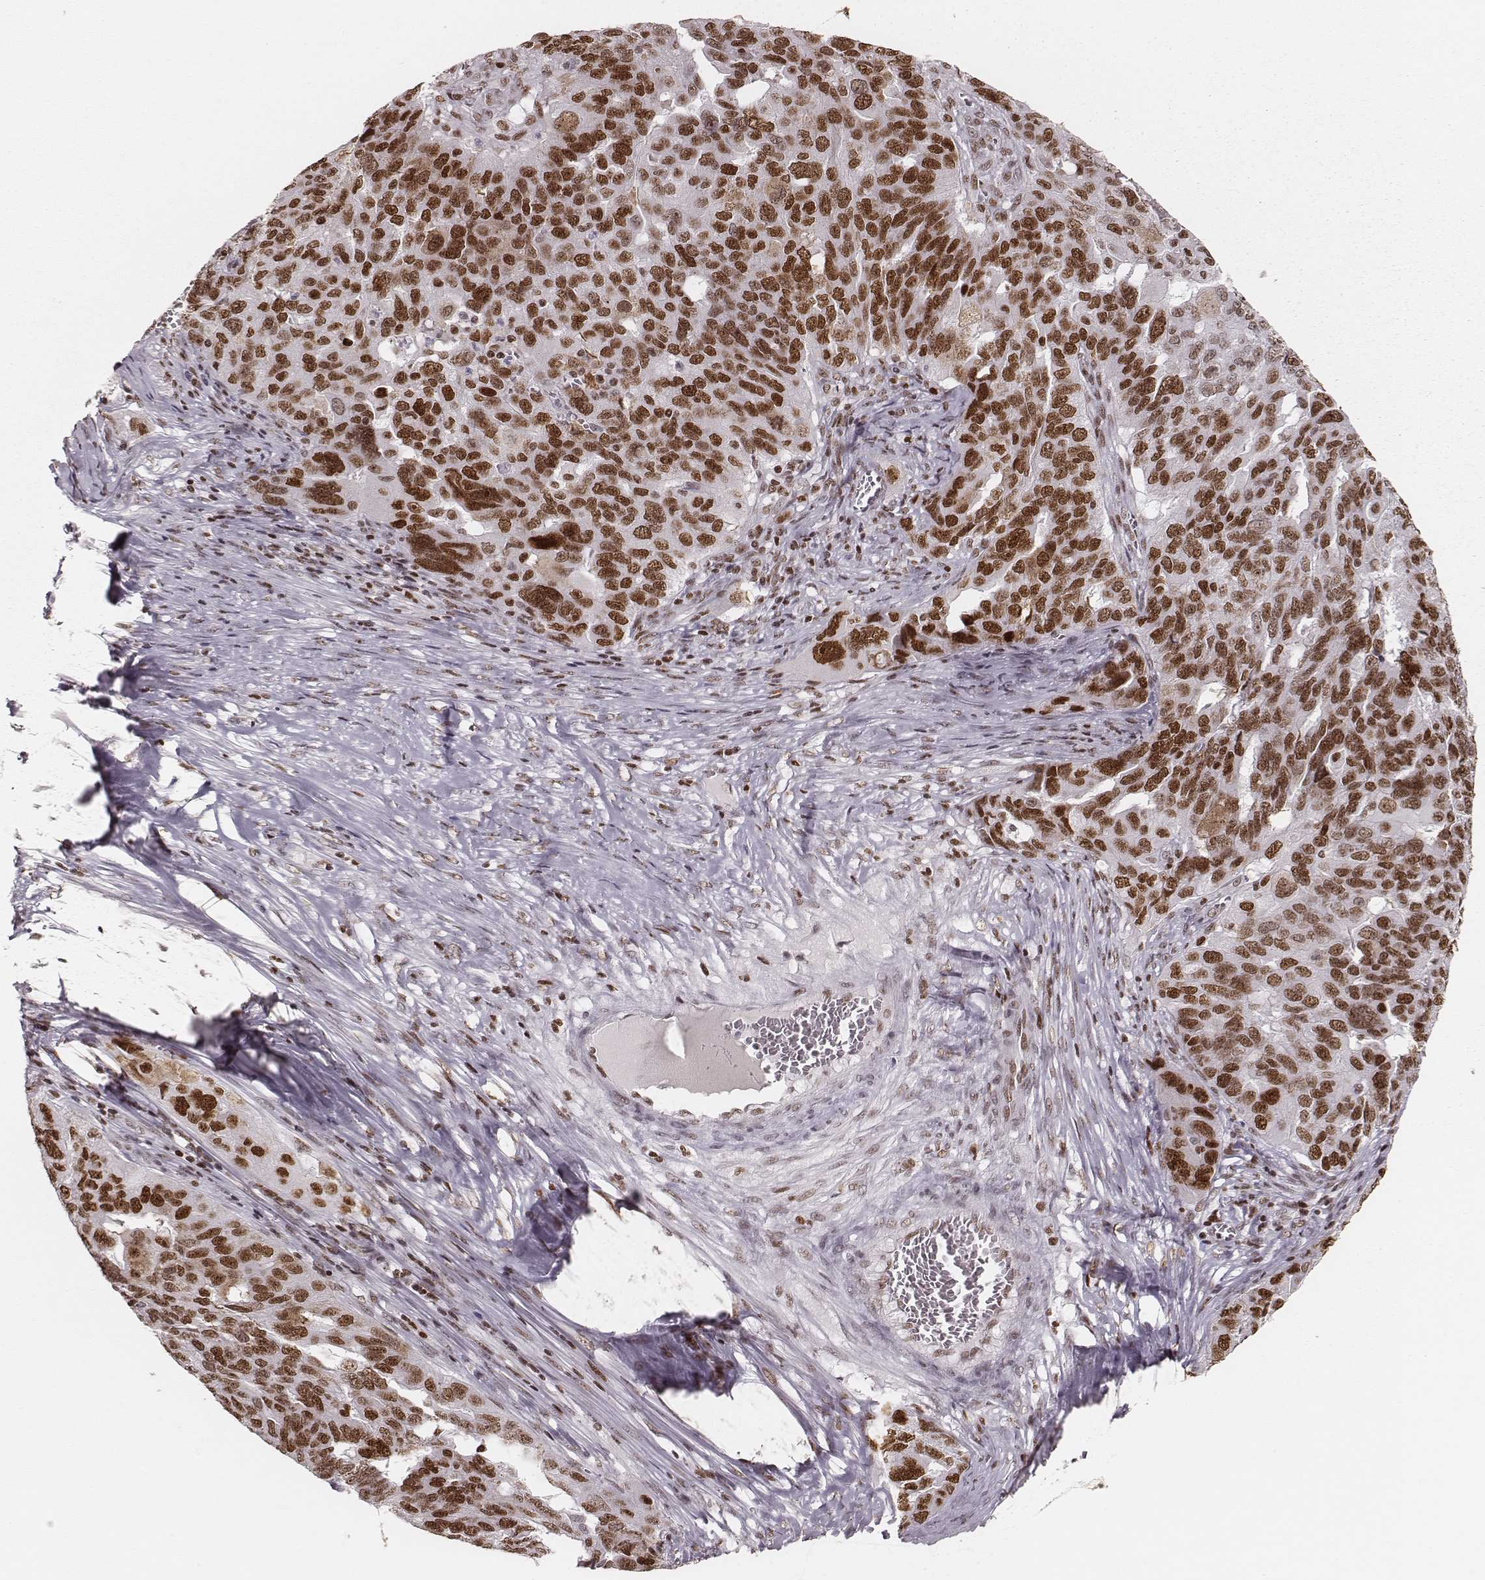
{"staining": {"intensity": "moderate", "quantity": ">75%", "location": "nuclear"}, "tissue": "ovarian cancer", "cell_type": "Tumor cells", "image_type": "cancer", "snomed": [{"axis": "morphology", "description": "Carcinoma, endometroid"}, {"axis": "topography", "description": "Soft tissue"}, {"axis": "topography", "description": "Ovary"}], "caption": "Protein expression analysis of ovarian endometroid carcinoma shows moderate nuclear positivity in approximately >75% of tumor cells. The staining was performed using DAB (3,3'-diaminobenzidine), with brown indicating positive protein expression. Nuclei are stained blue with hematoxylin.", "gene": "PARP1", "patient": {"sex": "female", "age": 52}}